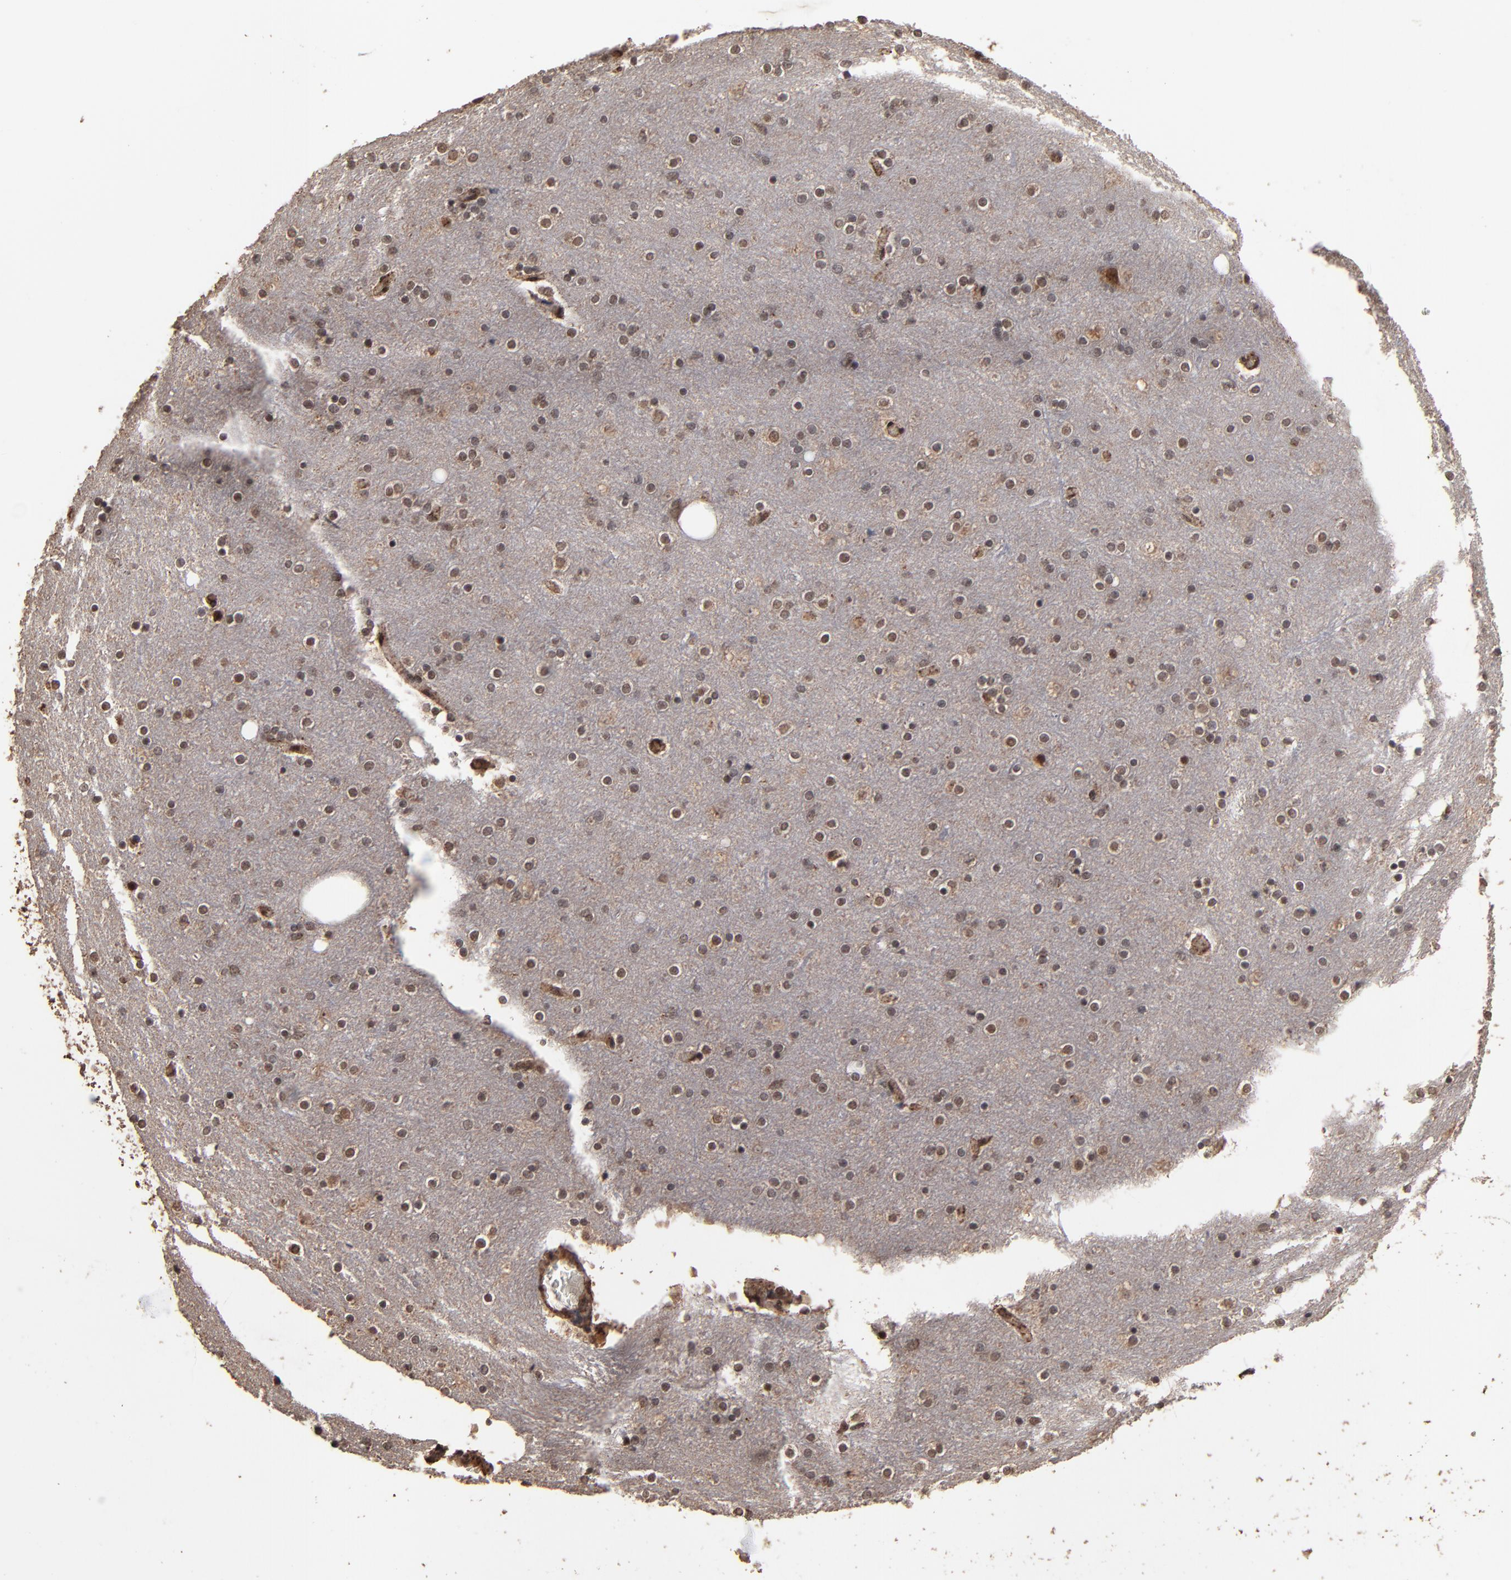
{"staining": {"intensity": "moderate", "quantity": ">75%", "location": "cytoplasmic/membranous,nuclear"}, "tissue": "cerebral cortex", "cell_type": "Endothelial cells", "image_type": "normal", "snomed": [{"axis": "morphology", "description": "Normal tissue, NOS"}, {"axis": "topography", "description": "Cerebral cortex"}], "caption": "A brown stain labels moderate cytoplasmic/membranous,nuclear positivity of a protein in endothelial cells of normal cerebral cortex.", "gene": "NXF2B", "patient": {"sex": "female", "age": 54}}